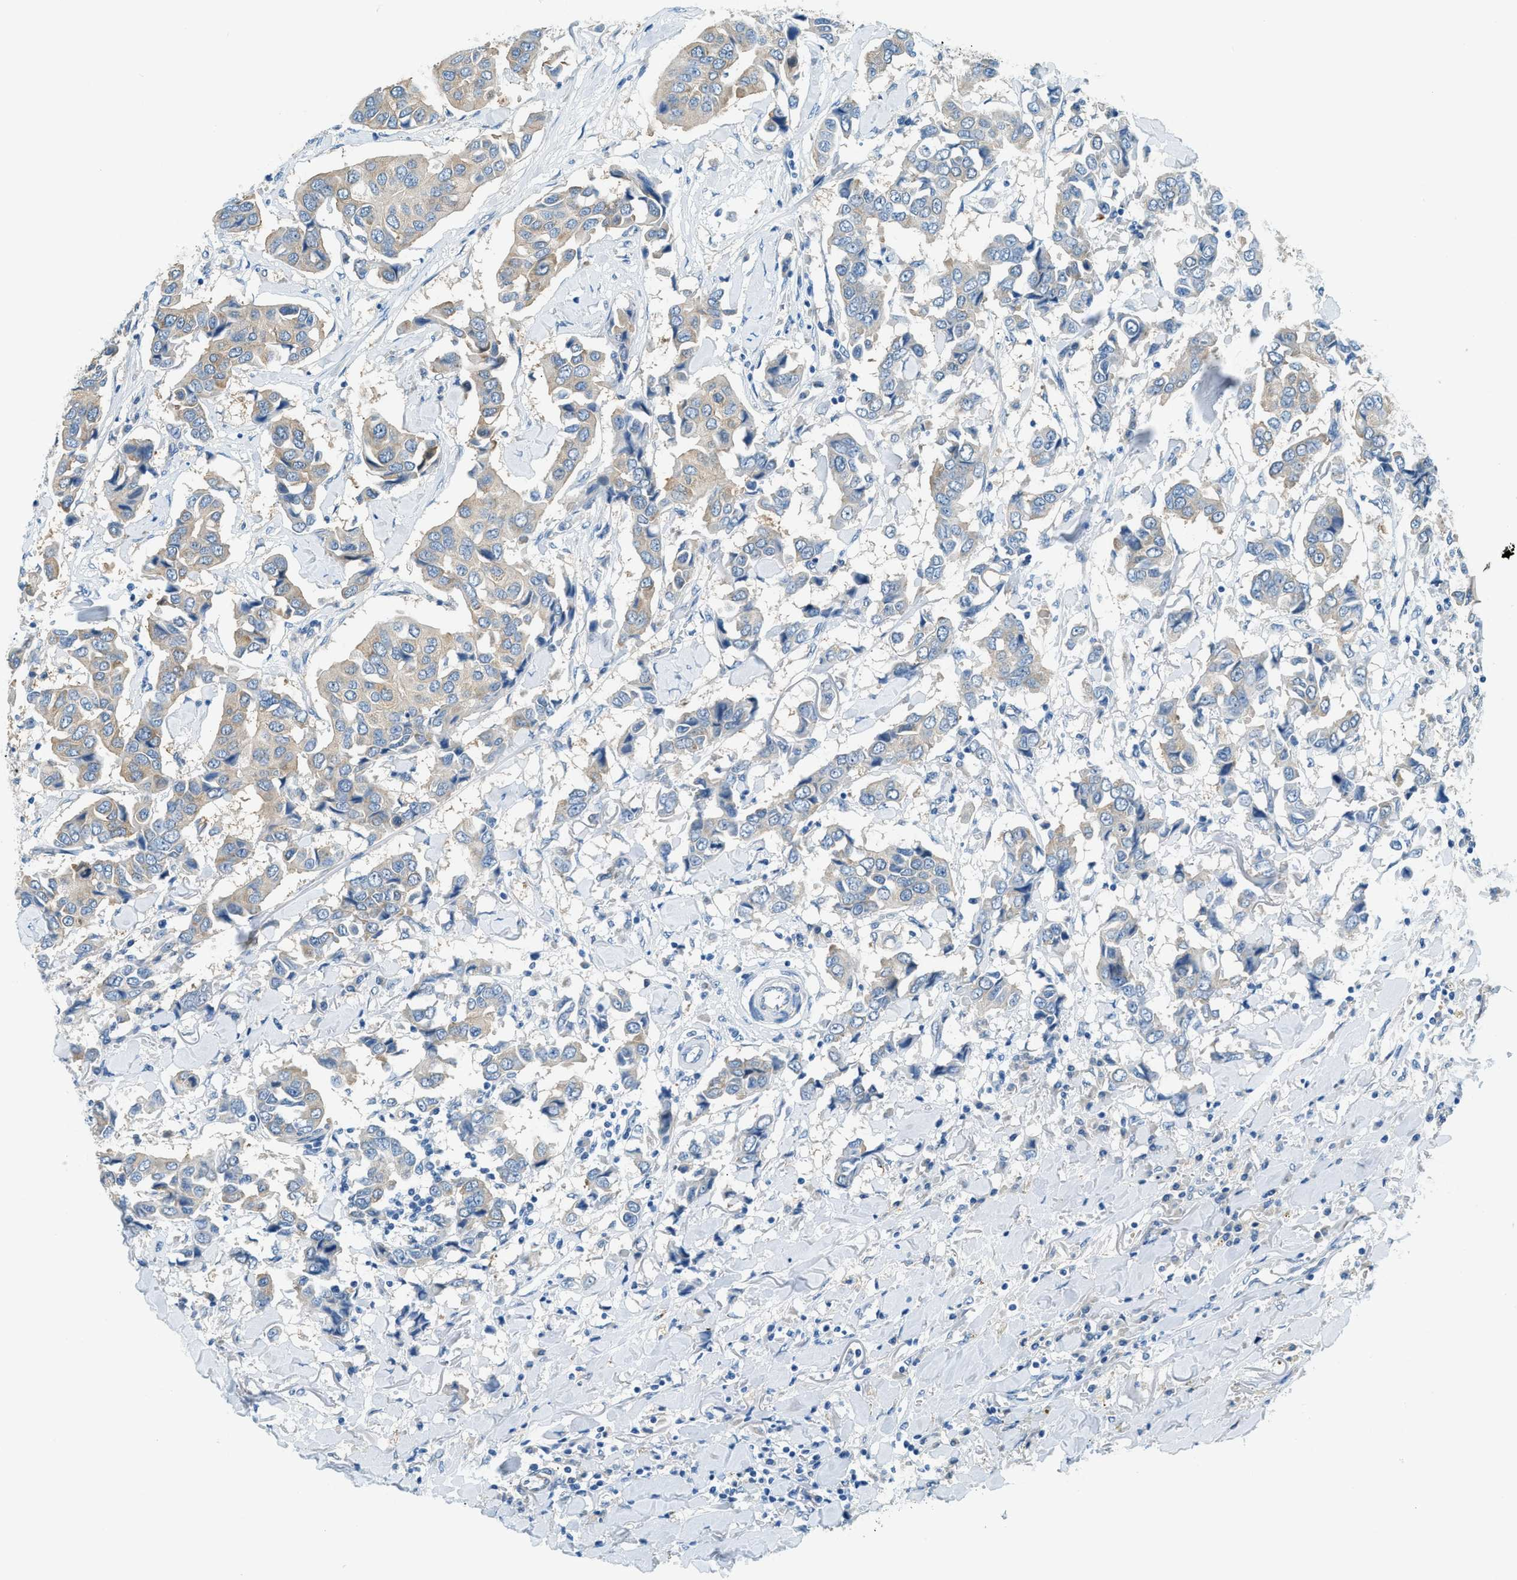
{"staining": {"intensity": "weak", "quantity": "<25%", "location": "cytoplasmic/membranous"}, "tissue": "breast cancer", "cell_type": "Tumor cells", "image_type": "cancer", "snomed": [{"axis": "morphology", "description": "Duct carcinoma"}, {"axis": "topography", "description": "Breast"}], "caption": "High magnification brightfield microscopy of breast cancer stained with DAB (3,3'-diaminobenzidine) (brown) and counterstained with hematoxylin (blue): tumor cells show no significant positivity.", "gene": "ZNF367", "patient": {"sex": "female", "age": 80}}